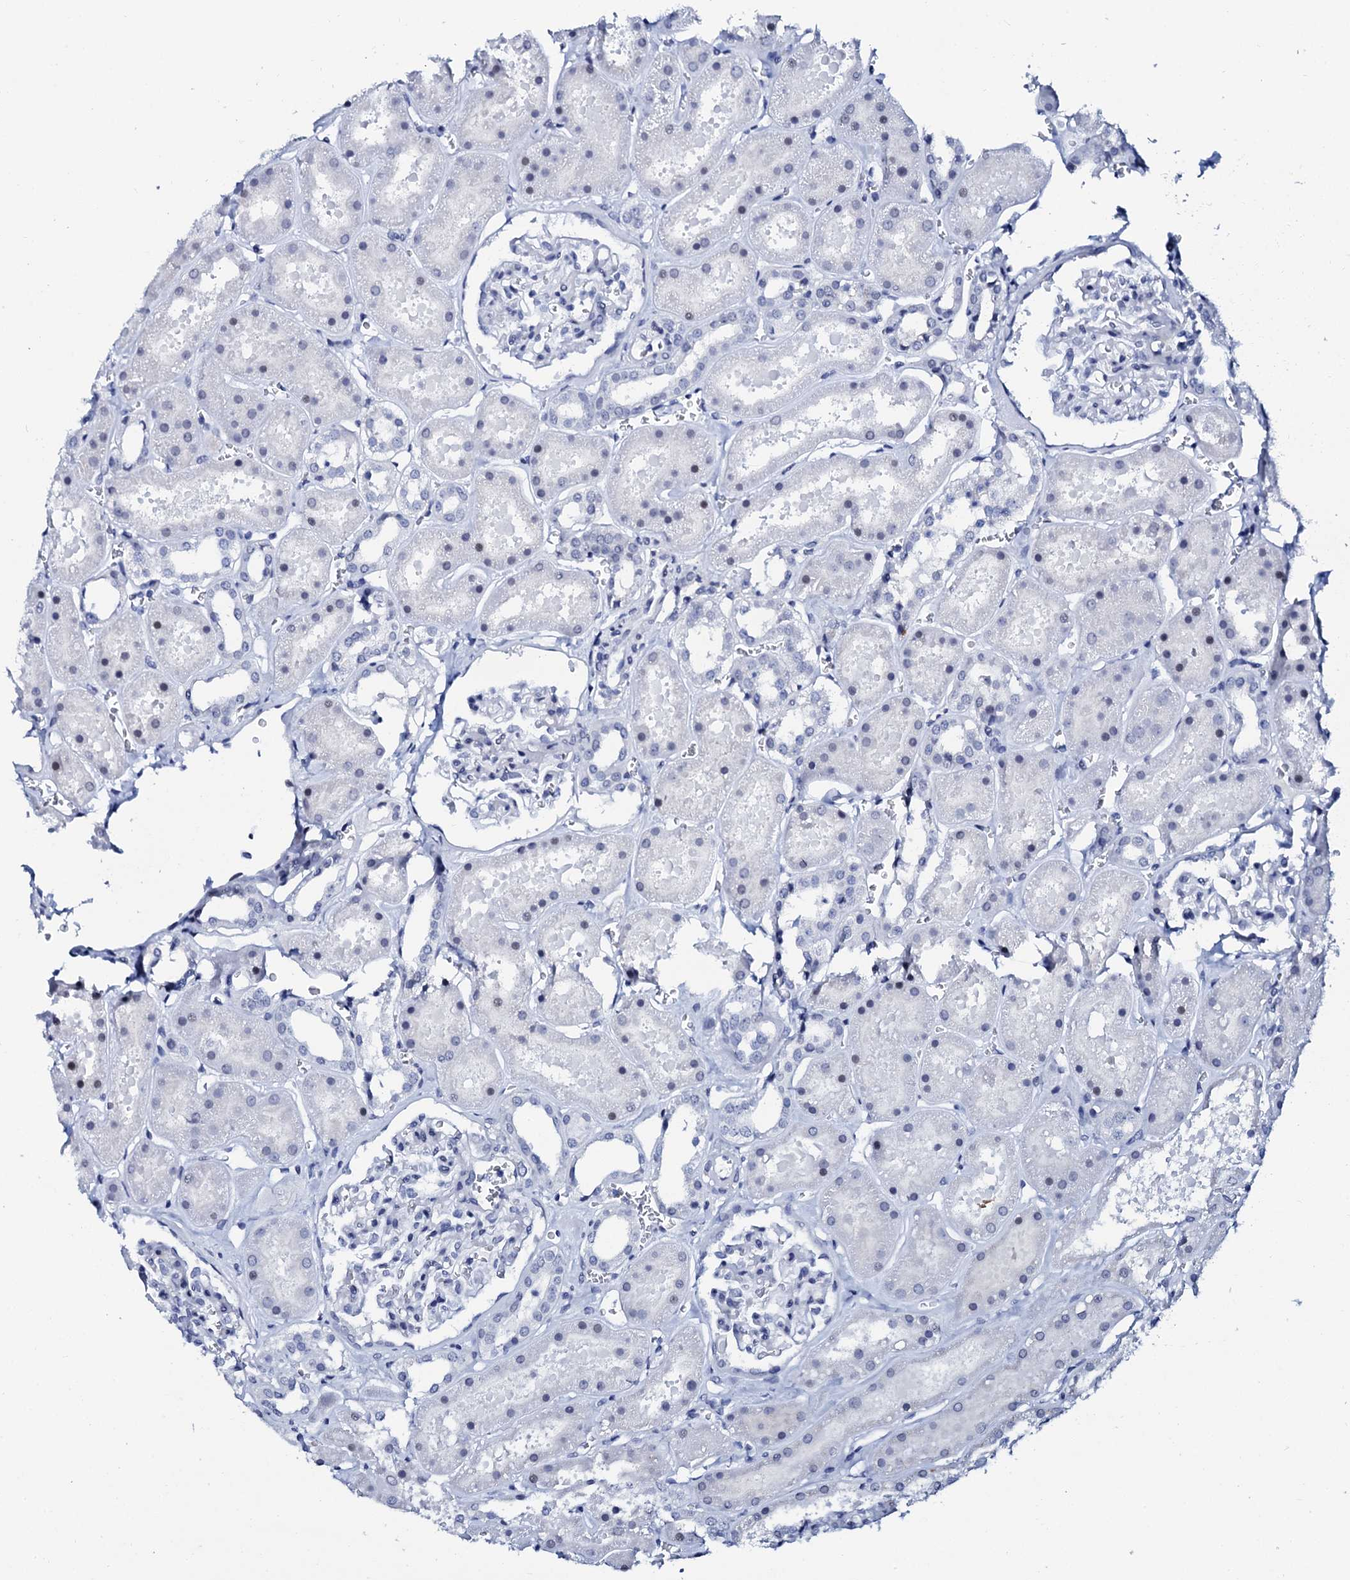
{"staining": {"intensity": "negative", "quantity": "none", "location": "none"}, "tissue": "kidney", "cell_type": "Cells in glomeruli", "image_type": "normal", "snomed": [{"axis": "morphology", "description": "Normal tissue, NOS"}, {"axis": "topography", "description": "Kidney"}], "caption": "DAB immunohistochemical staining of benign kidney demonstrates no significant expression in cells in glomeruli. Brightfield microscopy of IHC stained with DAB (3,3'-diaminobenzidine) (brown) and hematoxylin (blue), captured at high magnification.", "gene": "SPATA19", "patient": {"sex": "female", "age": 41}}